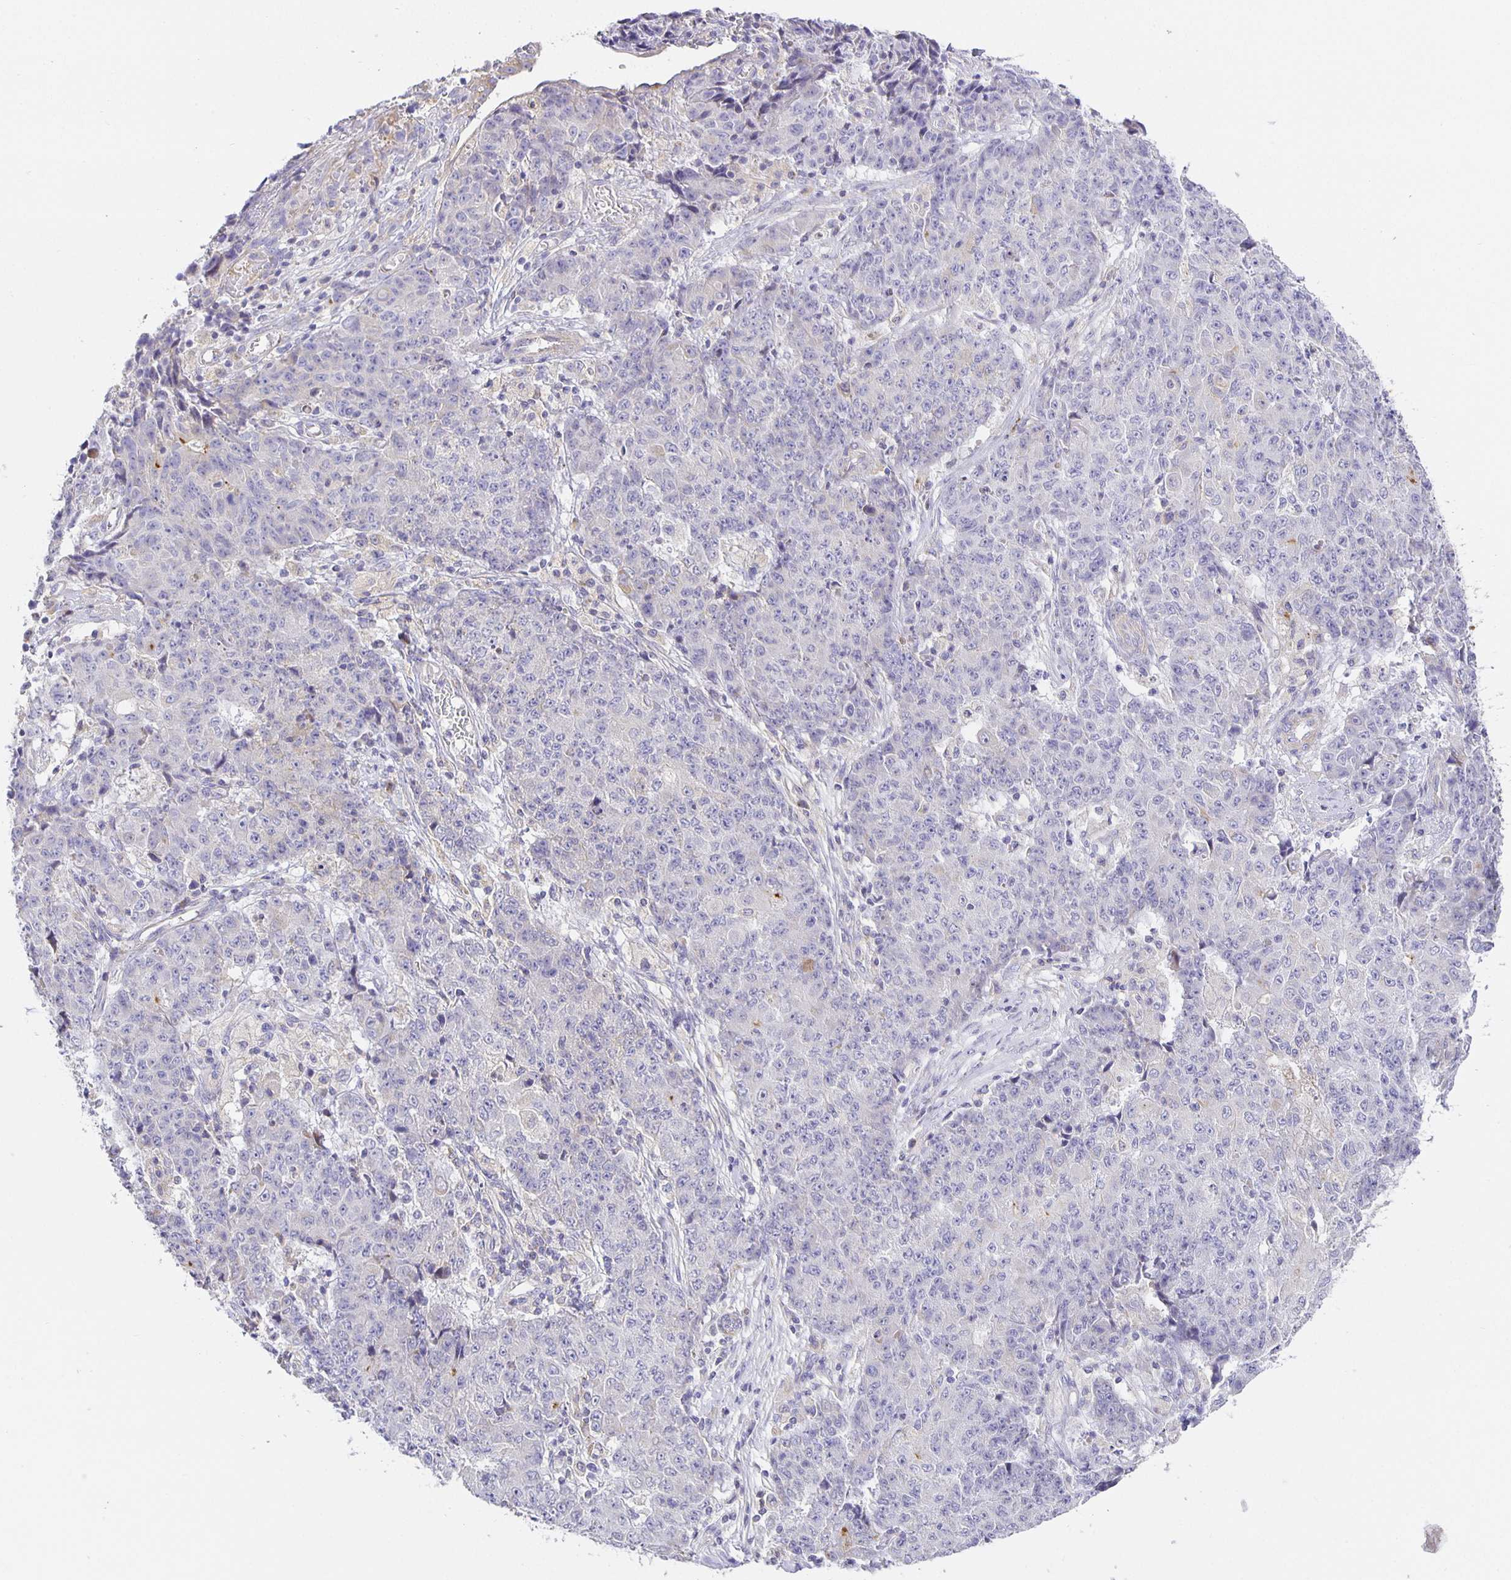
{"staining": {"intensity": "negative", "quantity": "none", "location": "none"}, "tissue": "ovarian cancer", "cell_type": "Tumor cells", "image_type": "cancer", "snomed": [{"axis": "morphology", "description": "Carcinoma, endometroid"}, {"axis": "topography", "description": "Ovary"}], "caption": "The image reveals no staining of tumor cells in ovarian endometroid carcinoma. (DAB immunohistochemistry (IHC), high magnification).", "gene": "FLRT3", "patient": {"sex": "female", "age": 42}}